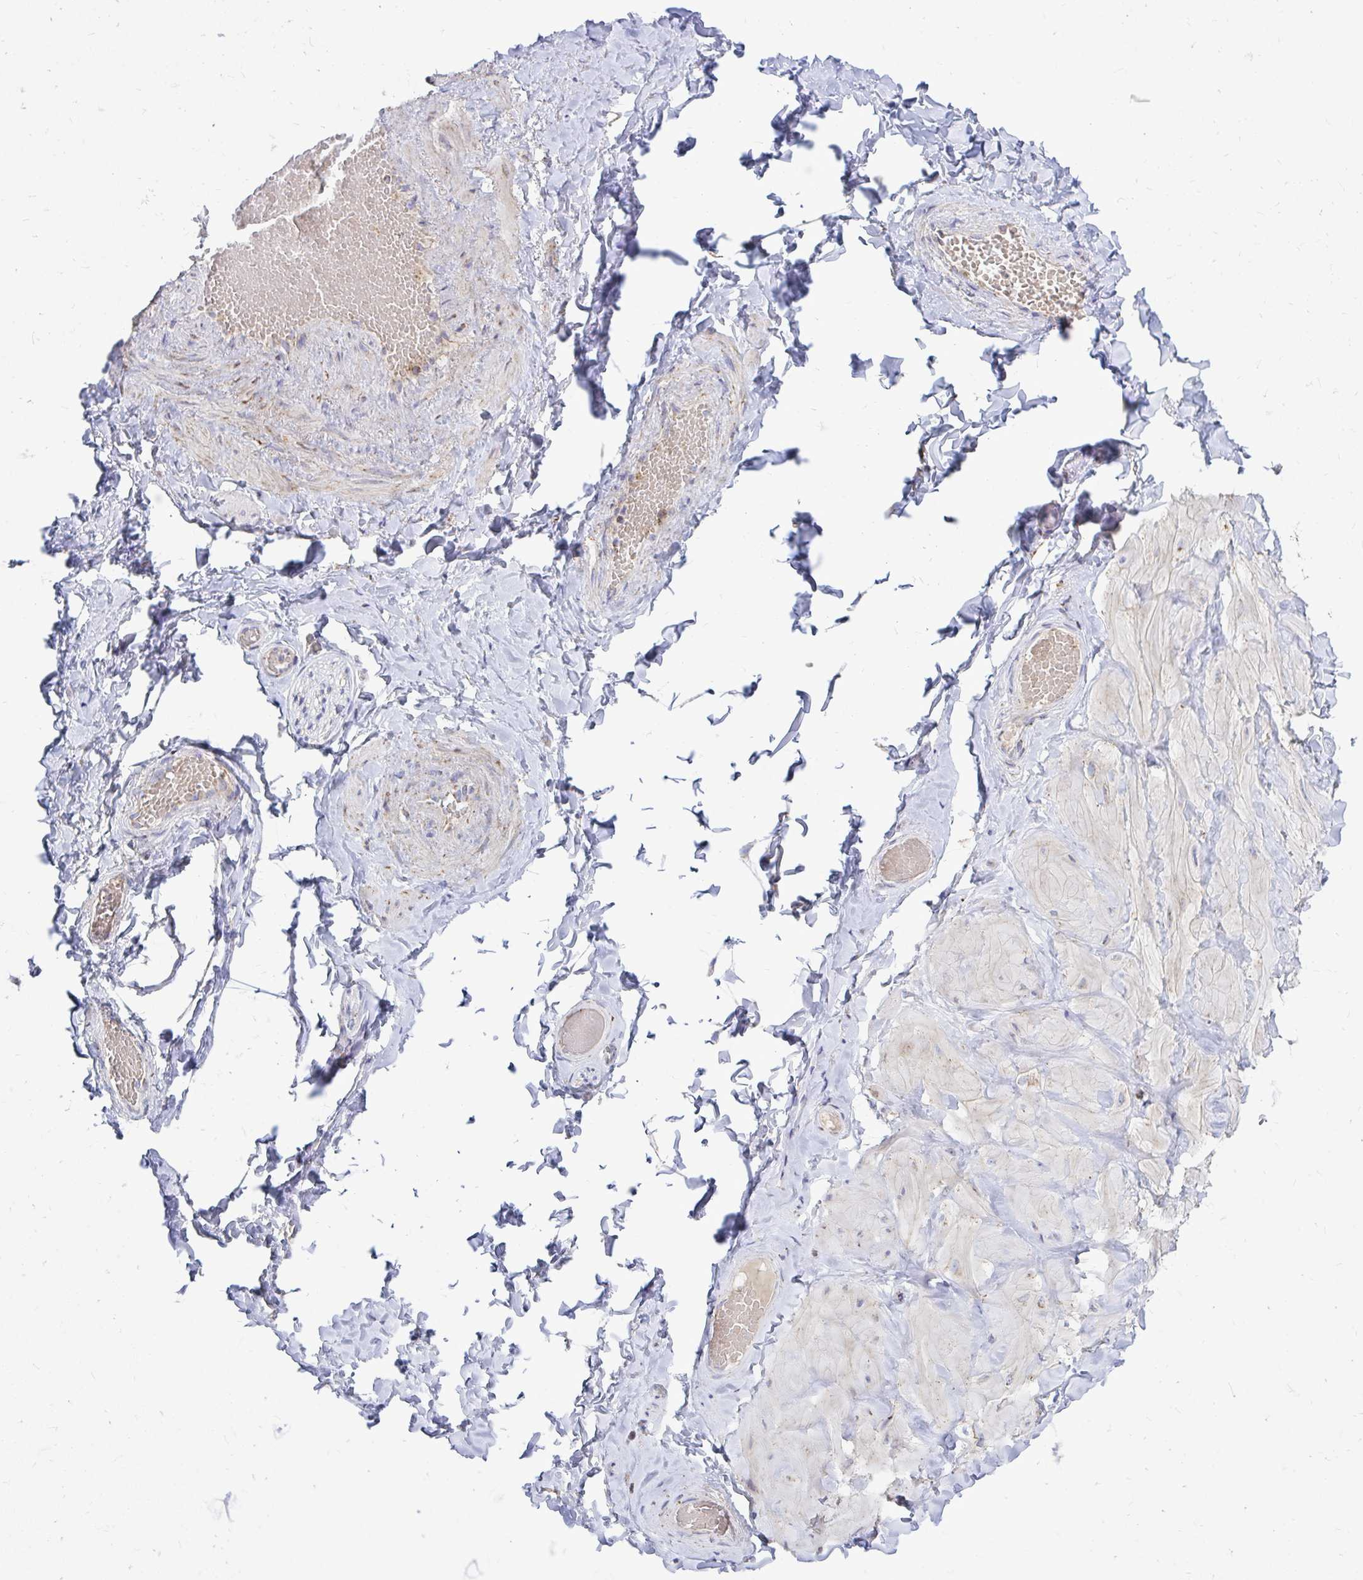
{"staining": {"intensity": "negative", "quantity": "none", "location": "none"}, "tissue": "adipose tissue", "cell_type": "Adipocytes", "image_type": "normal", "snomed": [{"axis": "morphology", "description": "Normal tissue, NOS"}, {"axis": "topography", "description": "Soft tissue"}, {"axis": "topography", "description": "Adipose tissue"}, {"axis": "topography", "description": "Vascular tissue"}, {"axis": "topography", "description": "Peripheral nerve tissue"}], "caption": "High magnification brightfield microscopy of benign adipose tissue stained with DAB (3,3'-diaminobenzidine) (brown) and counterstained with hematoxylin (blue): adipocytes show no significant positivity. Brightfield microscopy of IHC stained with DAB (brown) and hematoxylin (blue), captured at high magnification.", "gene": "OR10R2", "patient": {"sex": "male", "age": 29}}